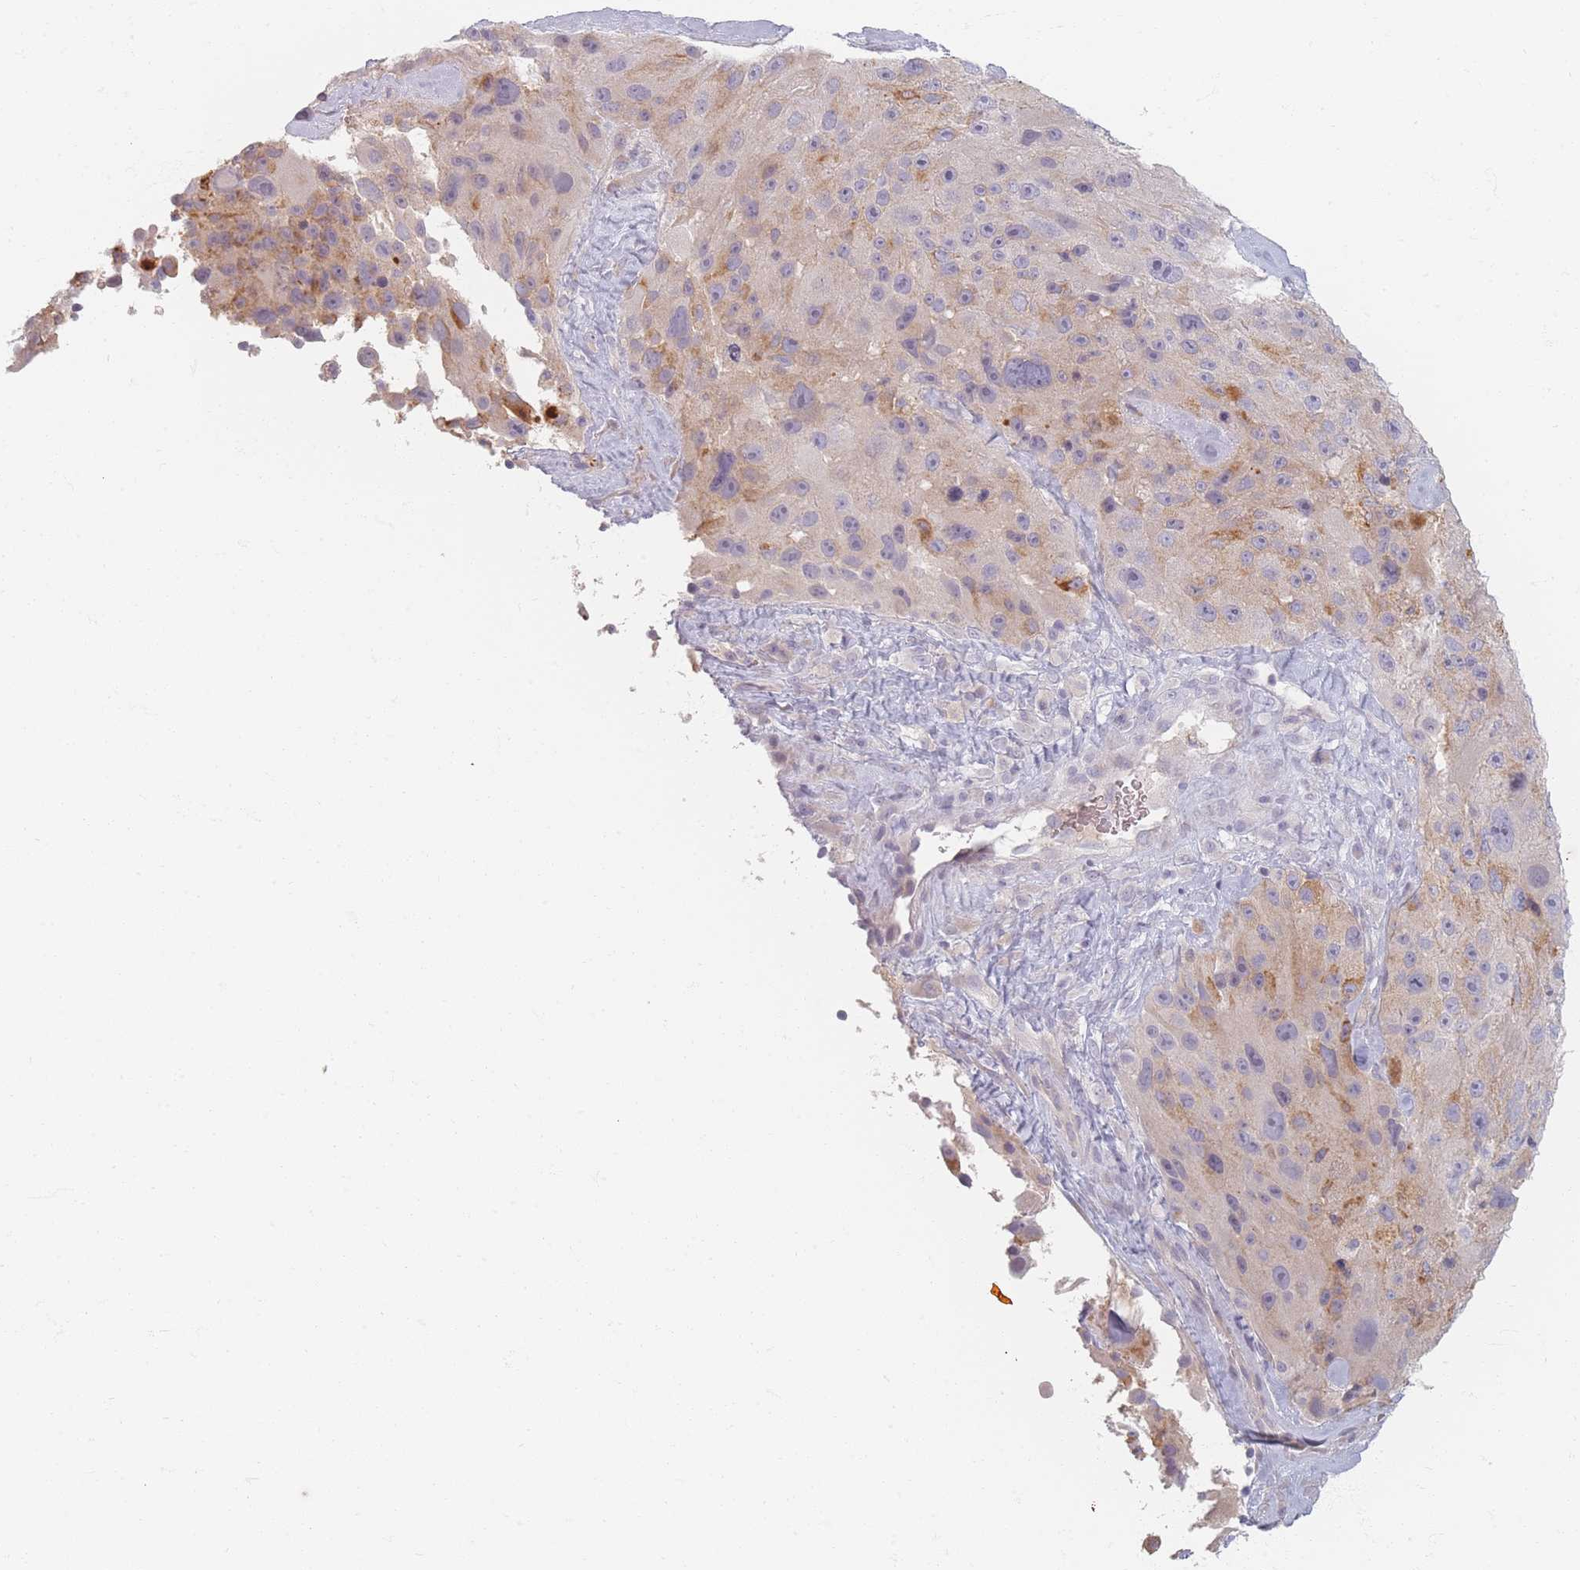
{"staining": {"intensity": "negative", "quantity": "none", "location": "none"}, "tissue": "melanoma", "cell_type": "Tumor cells", "image_type": "cancer", "snomed": [{"axis": "morphology", "description": "Malignant melanoma, Metastatic site"}, {"axis": "topography", "description": "Lymph node"}], "caption": "The micrograph exhibits no significant staining in tumor cells of malignant melanoma (metastatic site). (DAB (3,3'-diaminobenzidine) IHC, high magnification).", "gene": "TMOD1", "patient": {"sex": "male", "age": 62}}